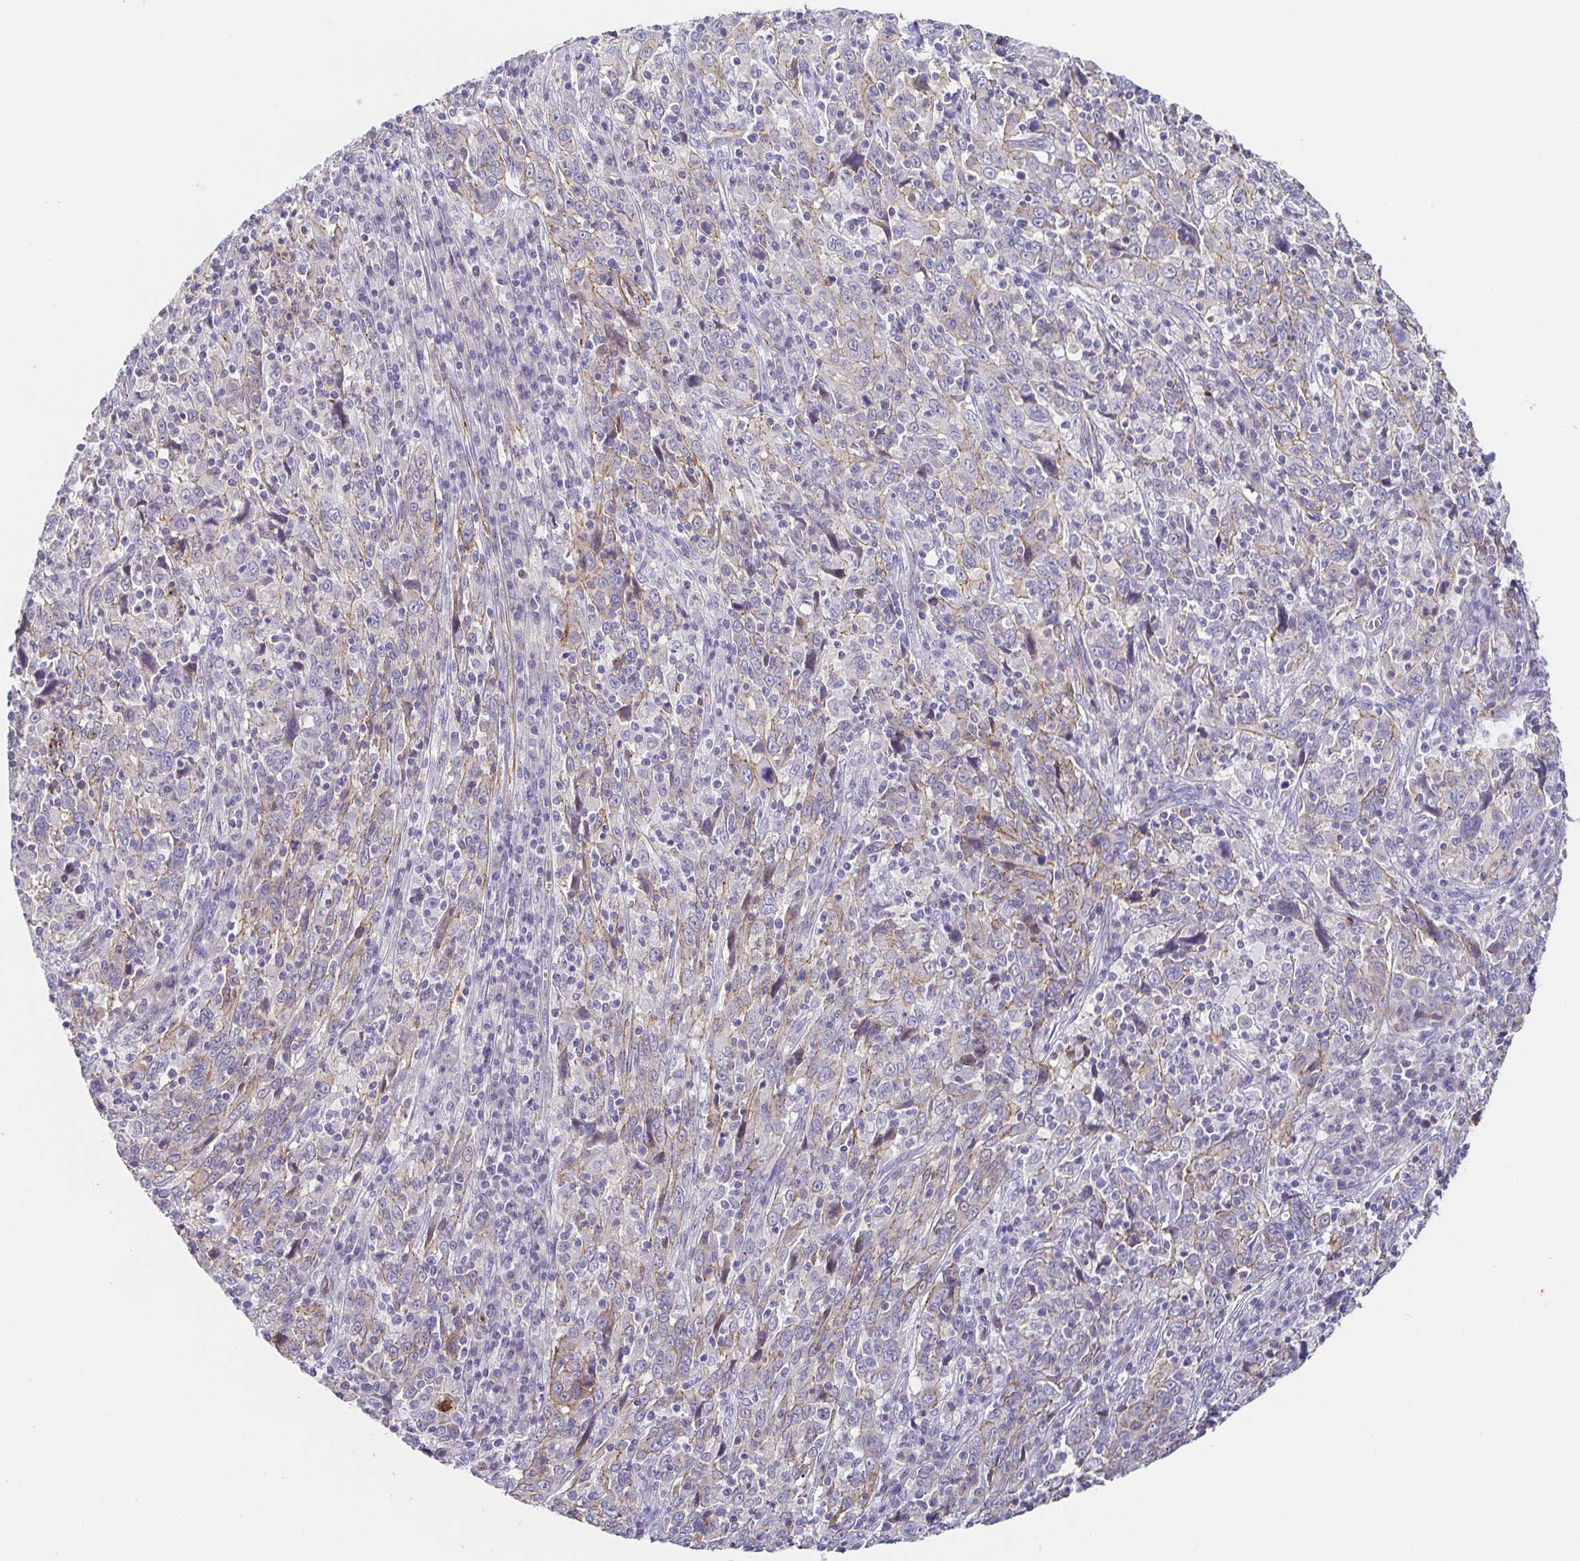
{"staining": {"intensity": "negative", "quantity": "none", "location": "none"}, "tissue": "cervical cancer", "cell_type": "Tumor cells", "image_type": "cancer", "snomed": [{"axis": "morphology", "description": "Squamous cell carcinoma, NOS"}, {"axis": "topography", "description": "Cervix"}], "caption": "Immunohistochemistry (IHC) of human squamous cell carcinoma (cervical) displays no positivity in tumor cells.", "gene": "PIWIL3", "patient": {"sex": "female", "age": 46}}